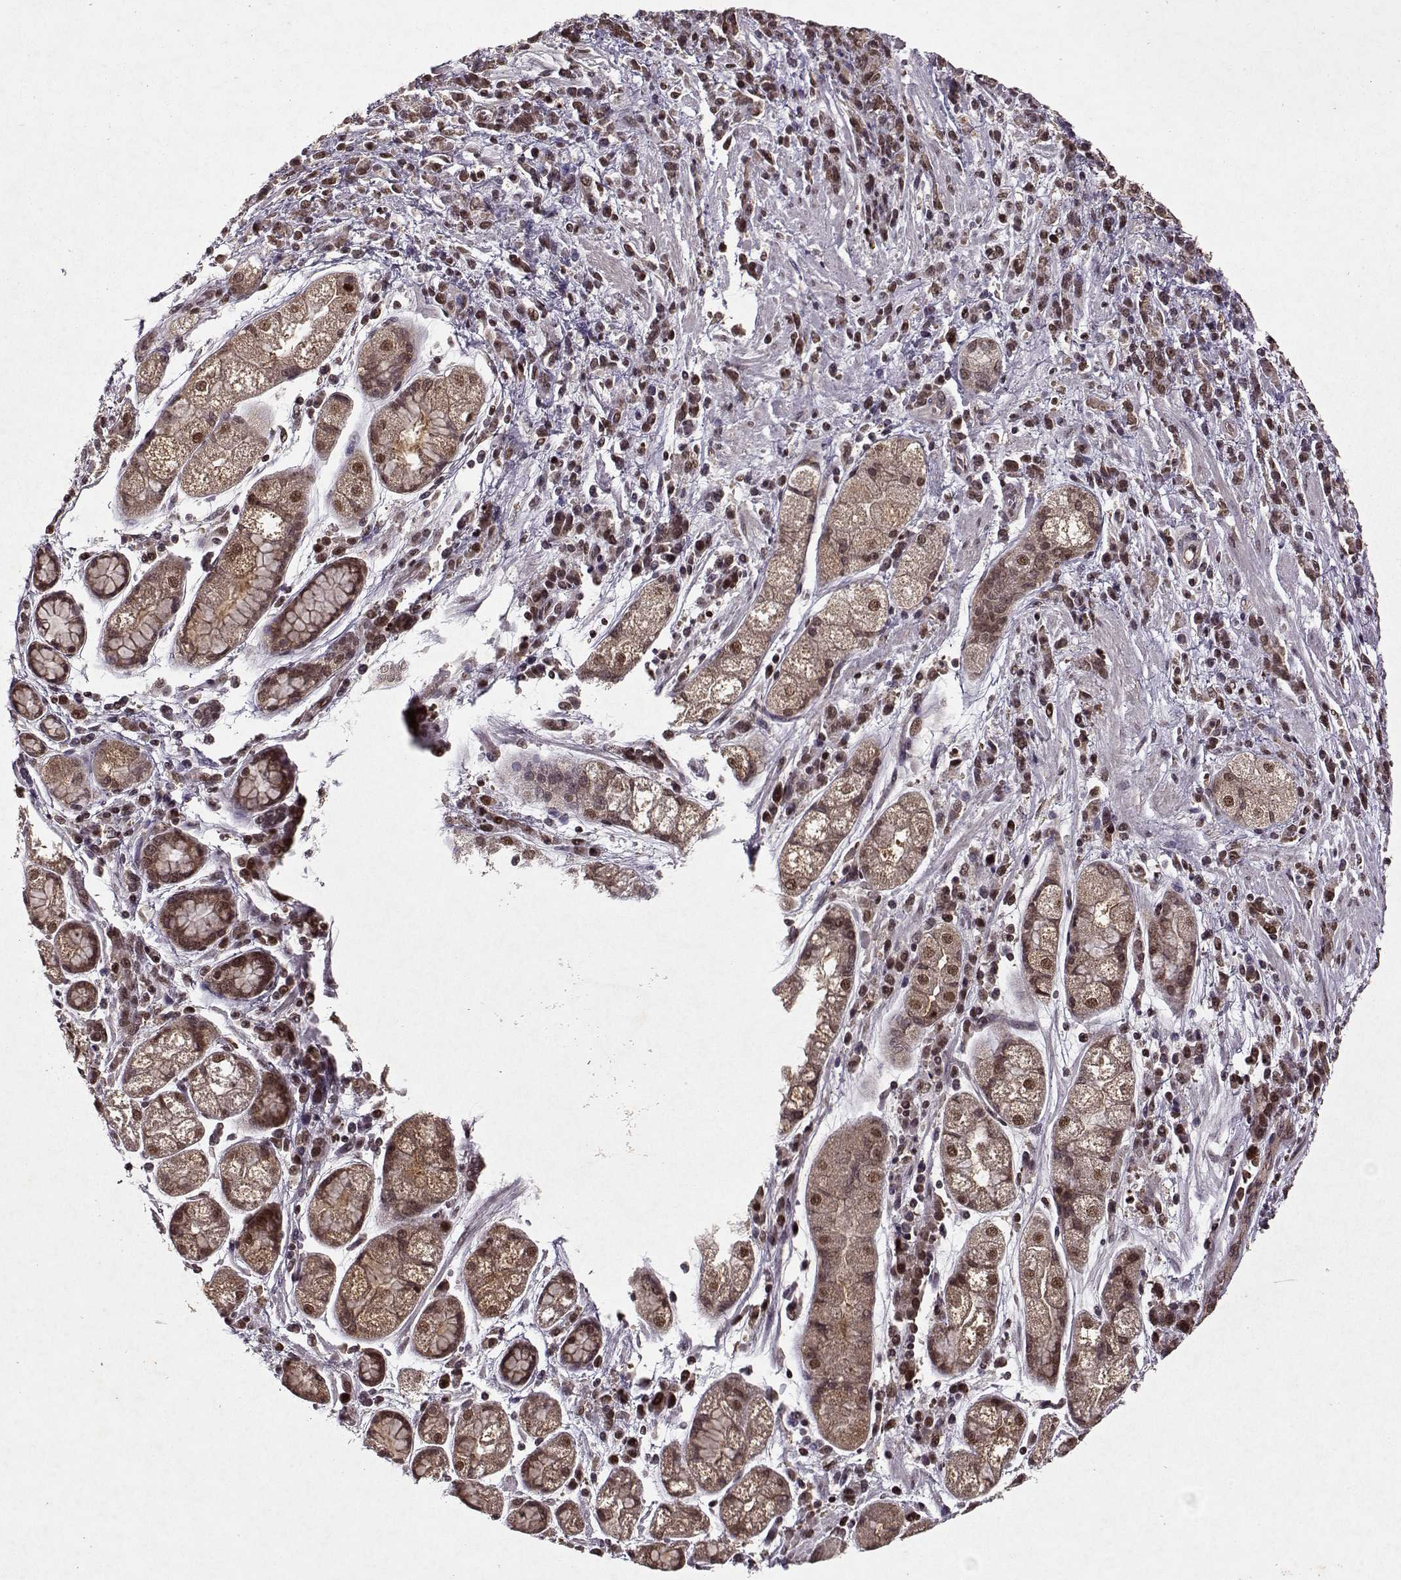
{"staining": {"intensity": "moderate", "quantity": ">75%", "location": "nuclear"}, "tissue": "stomach cancer", "cell_type": "Tumor cells", "image_type": "cancer", "snomed": [{"axis": "morphology", "description": "Adenocarcinoma, NOS"}, {"axis": "topography", "description": "Stomach"}], "caption": "Tumor cells display medium levels of moderate nuclear positivity in about >75% of cells in stomach cancer. The protein of interest is shown in brown color, while the nuclei are stained blue.", "gene": "PSMA7", "patient": {"sex": "female", "age": 57}}